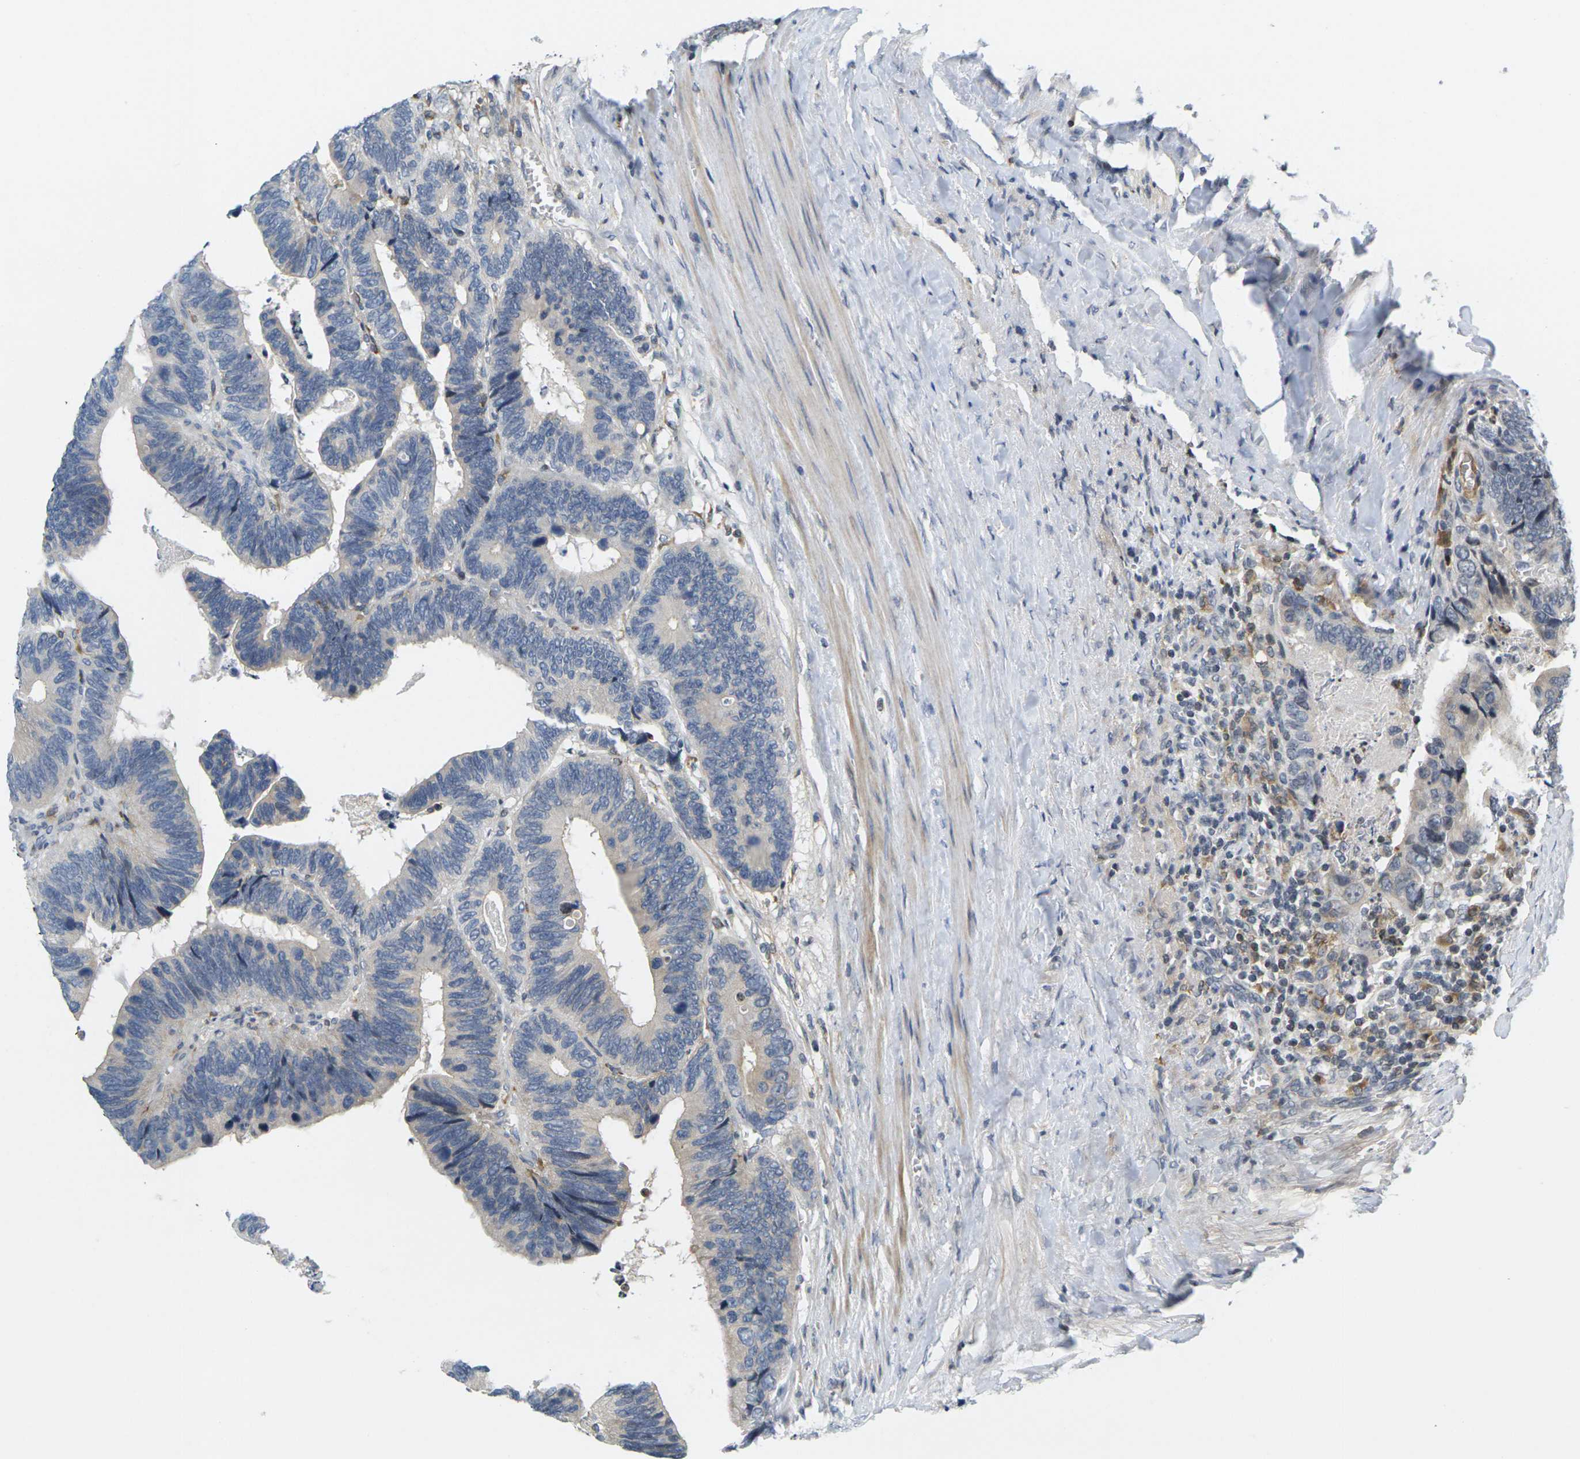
{"staining": {"intensity": "weak", "quantity": "<25%", "location": "cytoplasmic/membranous"}, "tissue": "colorectal cancer", "cell_type": "Tumor cells", "image_type": "cancer", "snomed": [{"axis": "morphology", "description": "Adenocarcinoma, NOS"}, {"axis": "topography", "description": "Colon"}], "caption": "Immunohistochemistry (IHC) of colorectal cancer demonstrates no positivity in tumor cells. (Immunohistochemistry, brightfield microscopy, high magnification).", "gene": "C1QC", "patient": {"sex": "male", "age": 72}}